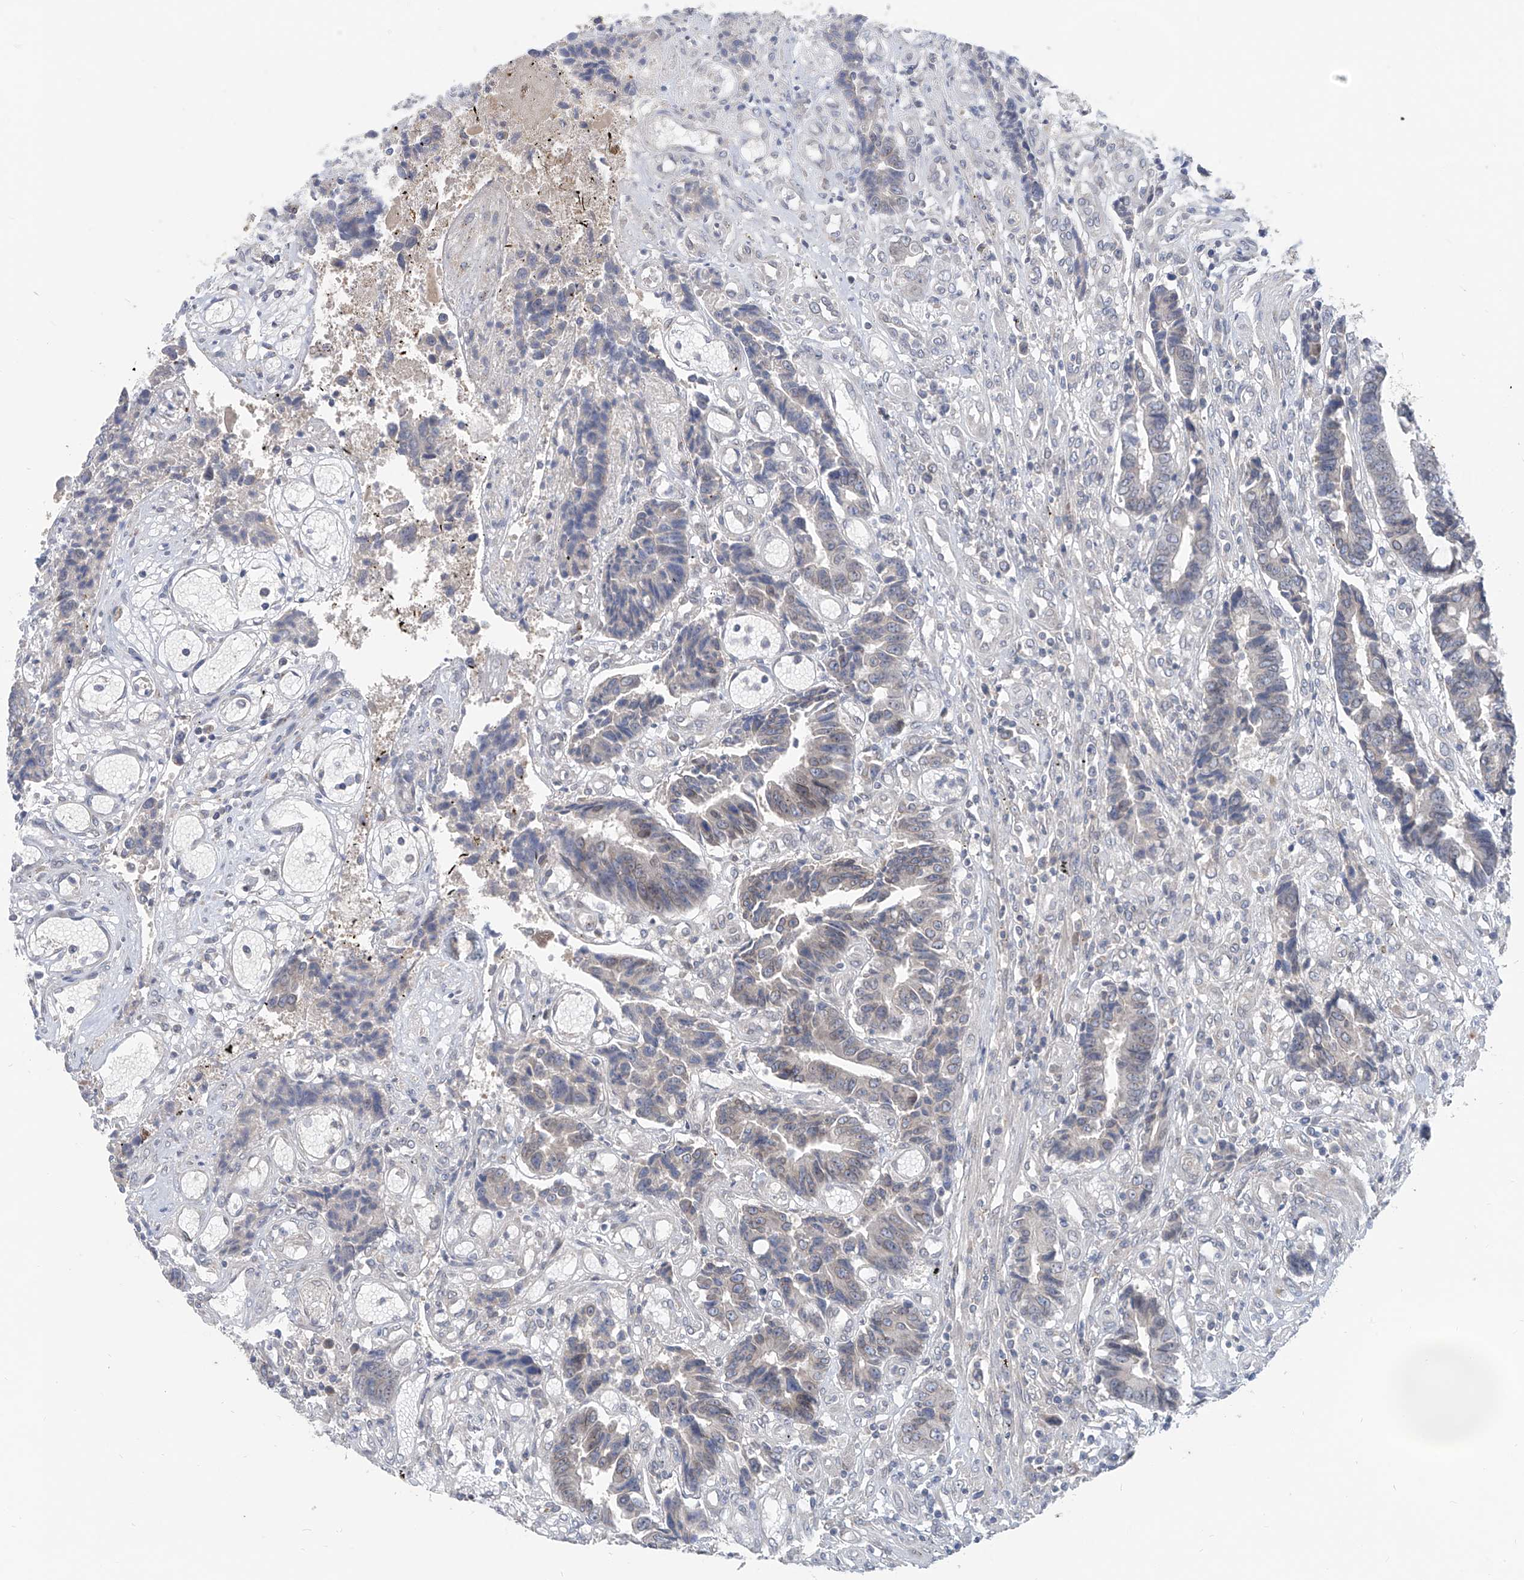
{"staining": {"intensity": "negative", "quantity": "none", "location": "none"}, "tissue": "colorectal cancer", "cell_type": "Tumor cells", "image_type": "cancer", "snomed": [{"axis": "morphology", "description": "Adenocarcinoma, NOS"}, {"axis": "topography", "description": "Rectum"}], "caption": "DAB immunohistochemical staining of colorectal adenocarcinoma displays no significant expression in tumor cells.", "gene": "KRTAP25-1", "patient": {"sex": "male", "age": 84}}